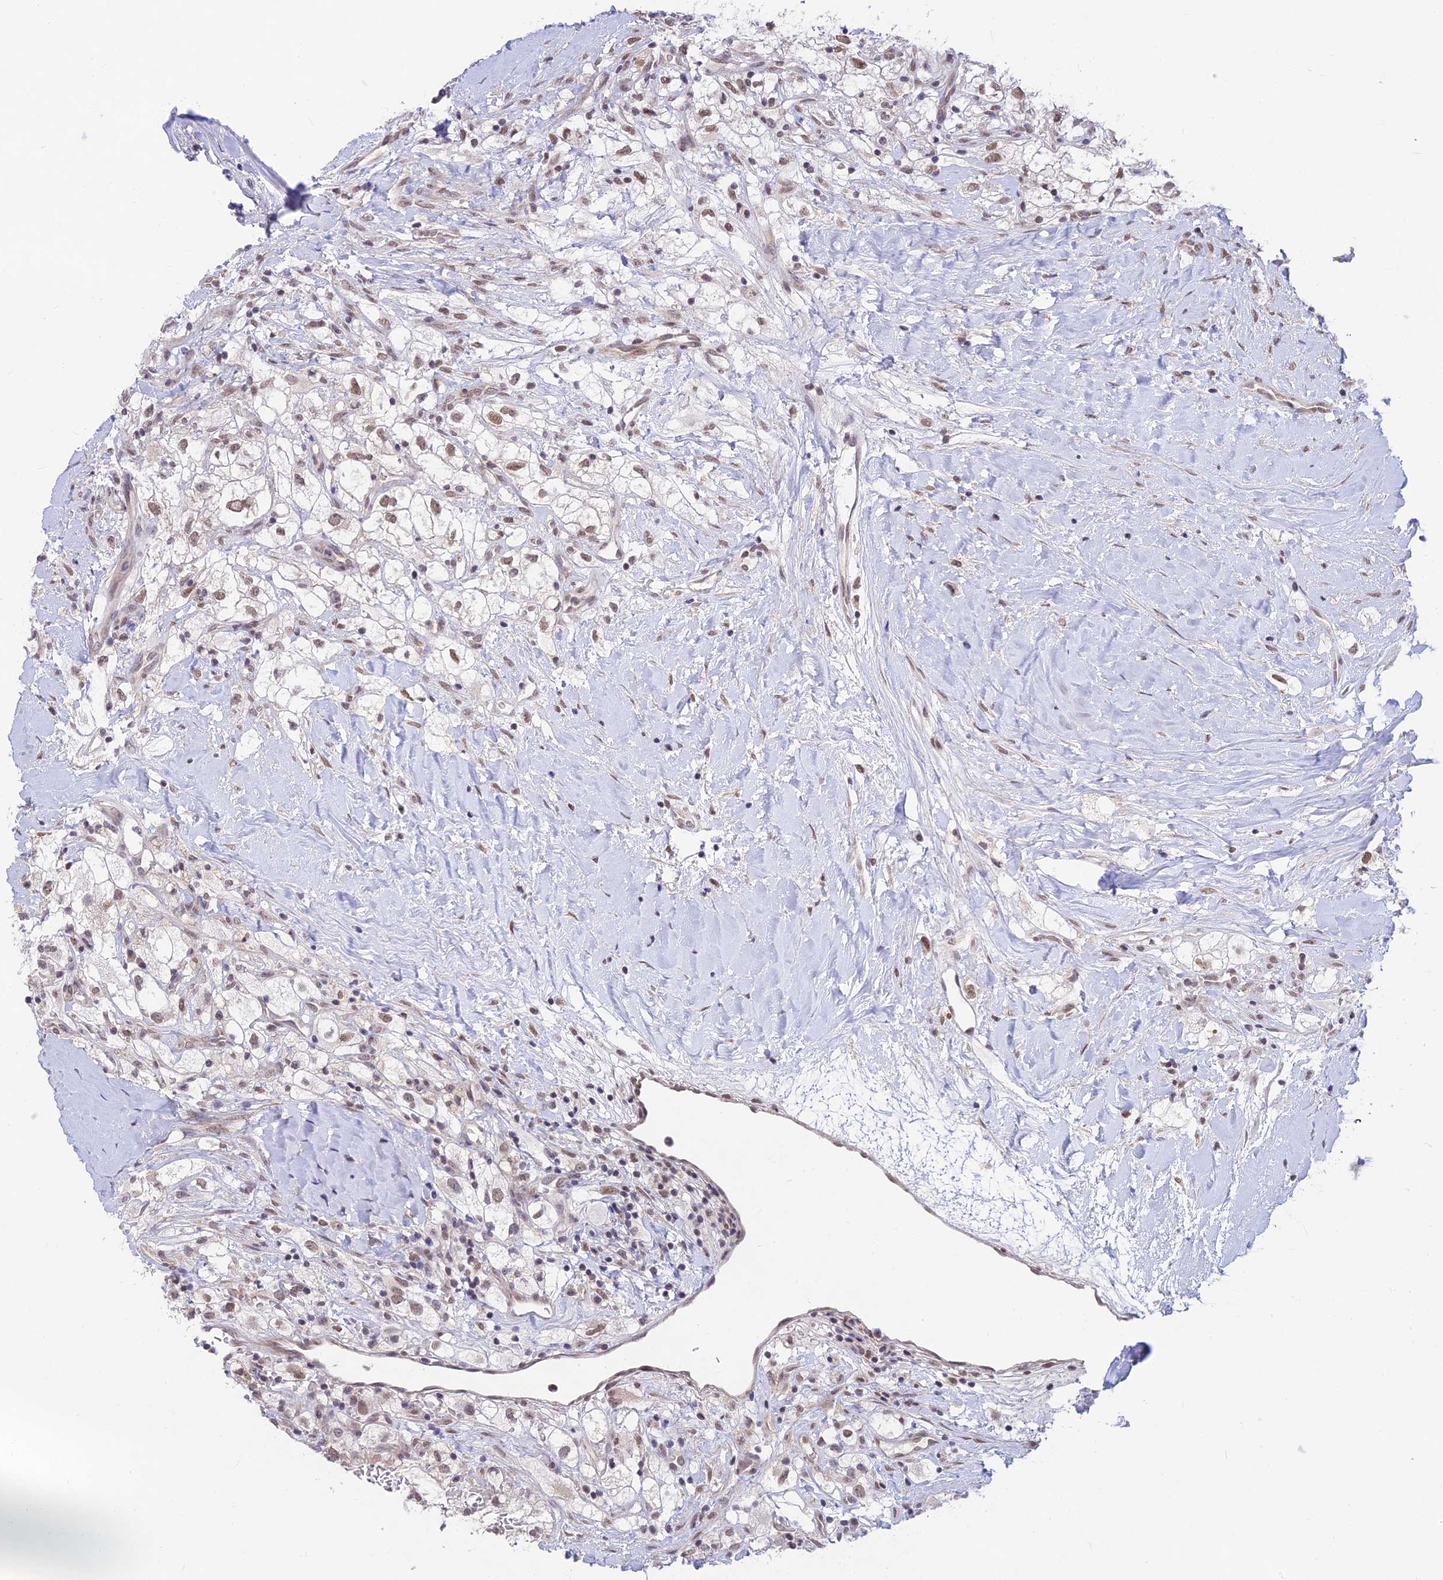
{"staining": {"intensity": "moderate", "quantity": ">75%", "location": "nuclear"}, "tissue": "renal cancer", "cell_type": "Tumor cells", "image_type": "cancer", "snomed": [{"axis": "morphology", "description": "Adenocarcinoma, NOS"}, {"axis": "topography", "description": "Kidney"}], "caption": "Adenocarcinoma (renal) tissue displays moderate nuclear positivity in about >75% of tumor cells Using DAB (brown) and hematoxylin (blue) stains, captured at high magnification using brightfield microscopy.", "gene": "MICOS13", "patient": {"sex": "male", "age": 59}}